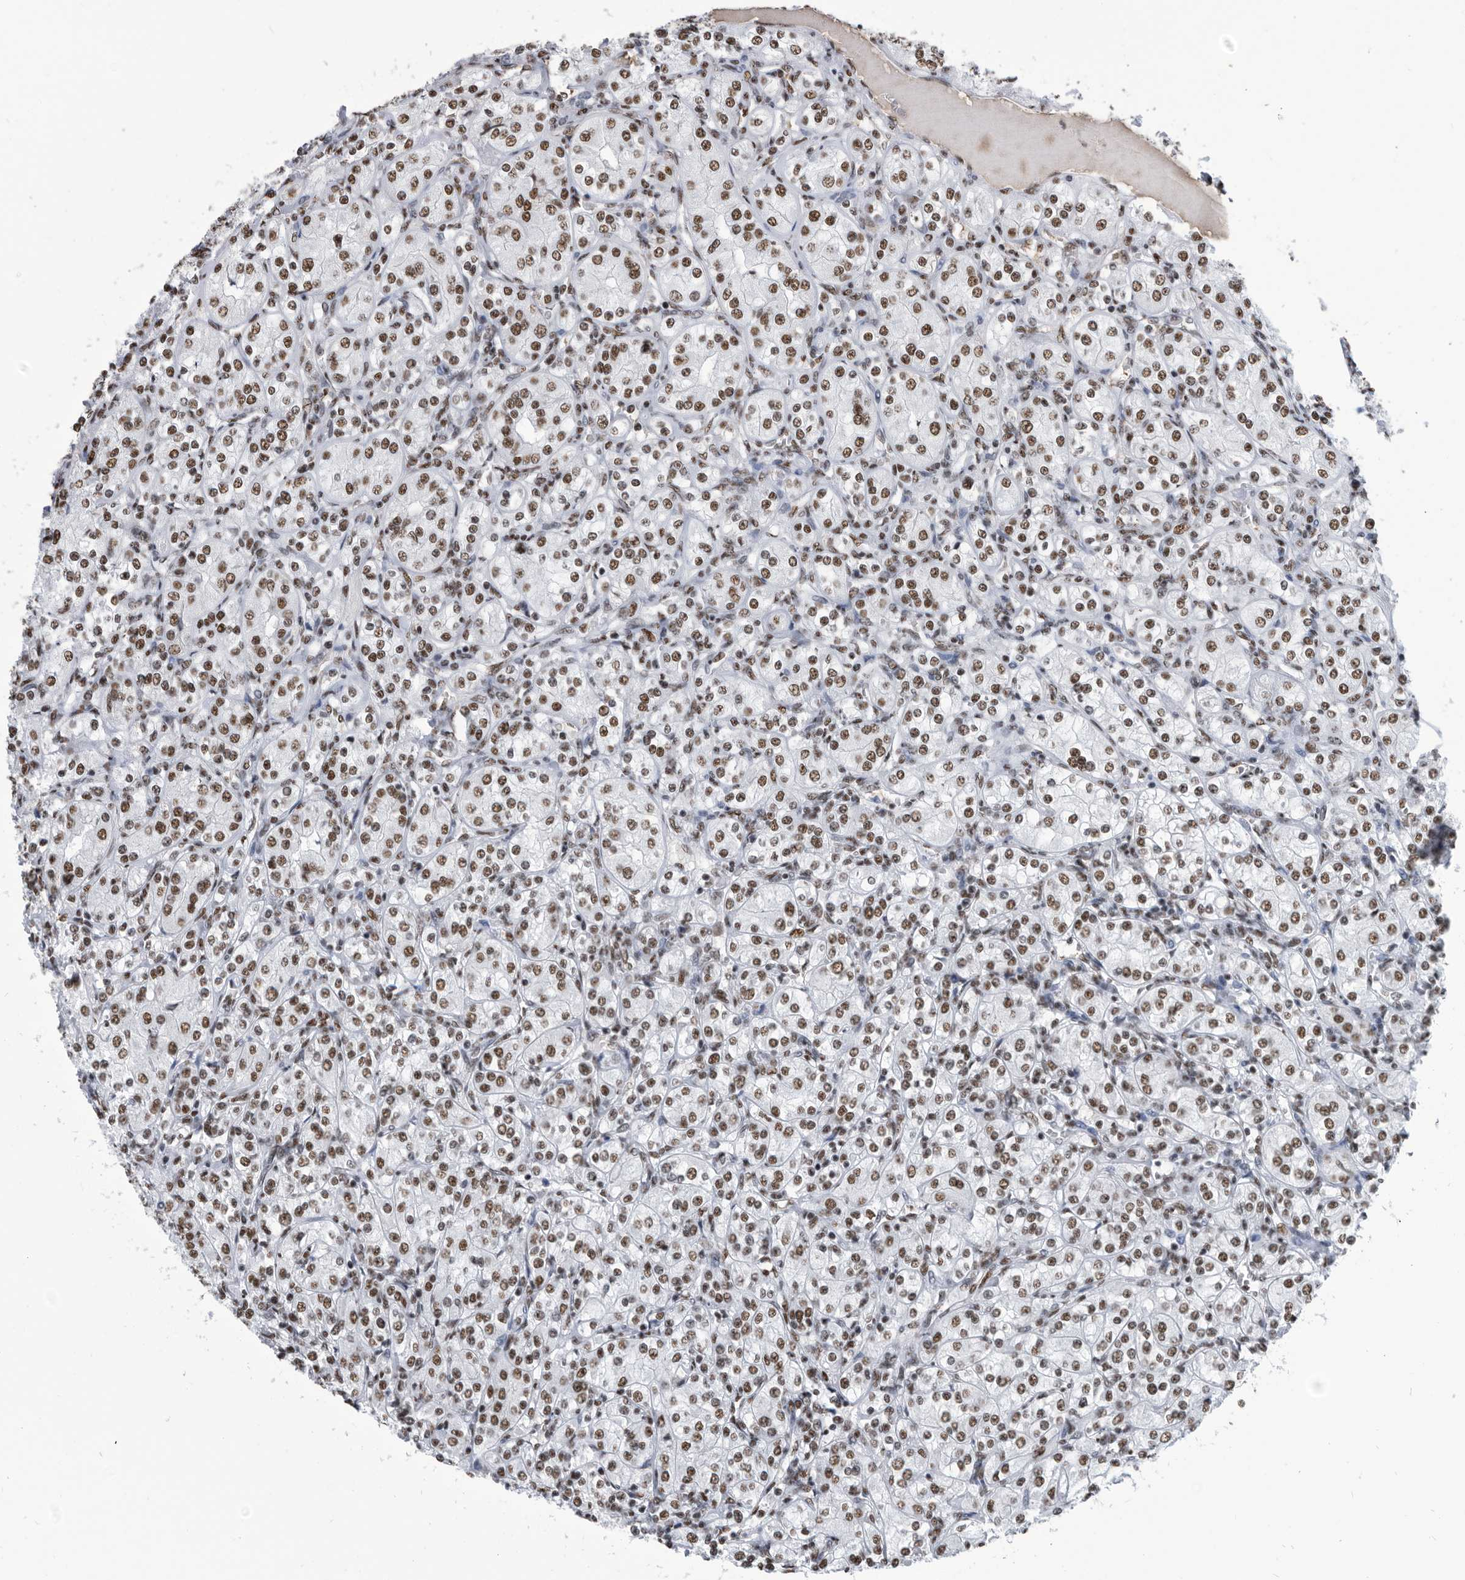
{"staining": {"intensity": "moderate", "quantity": ">75%", "location": "nuclear"}, "tissue": "renal cancer", "cell_type": "Tumor cells", "image_type": "cancer", "snomed": [{"axis": "morphology", "description": "Adenocarcinoma, NOS"}, {"axis": "topography", "description": "Kidney"}], "caption": "This micrograph exhibits immunohistochemistry staining of adenocarcinoma (renal), with medium moderate nuclear positivity in approximately >75% of tumor cells.", "gene": "SF3A1", "patient": {"sex": "male", "age": 77}}